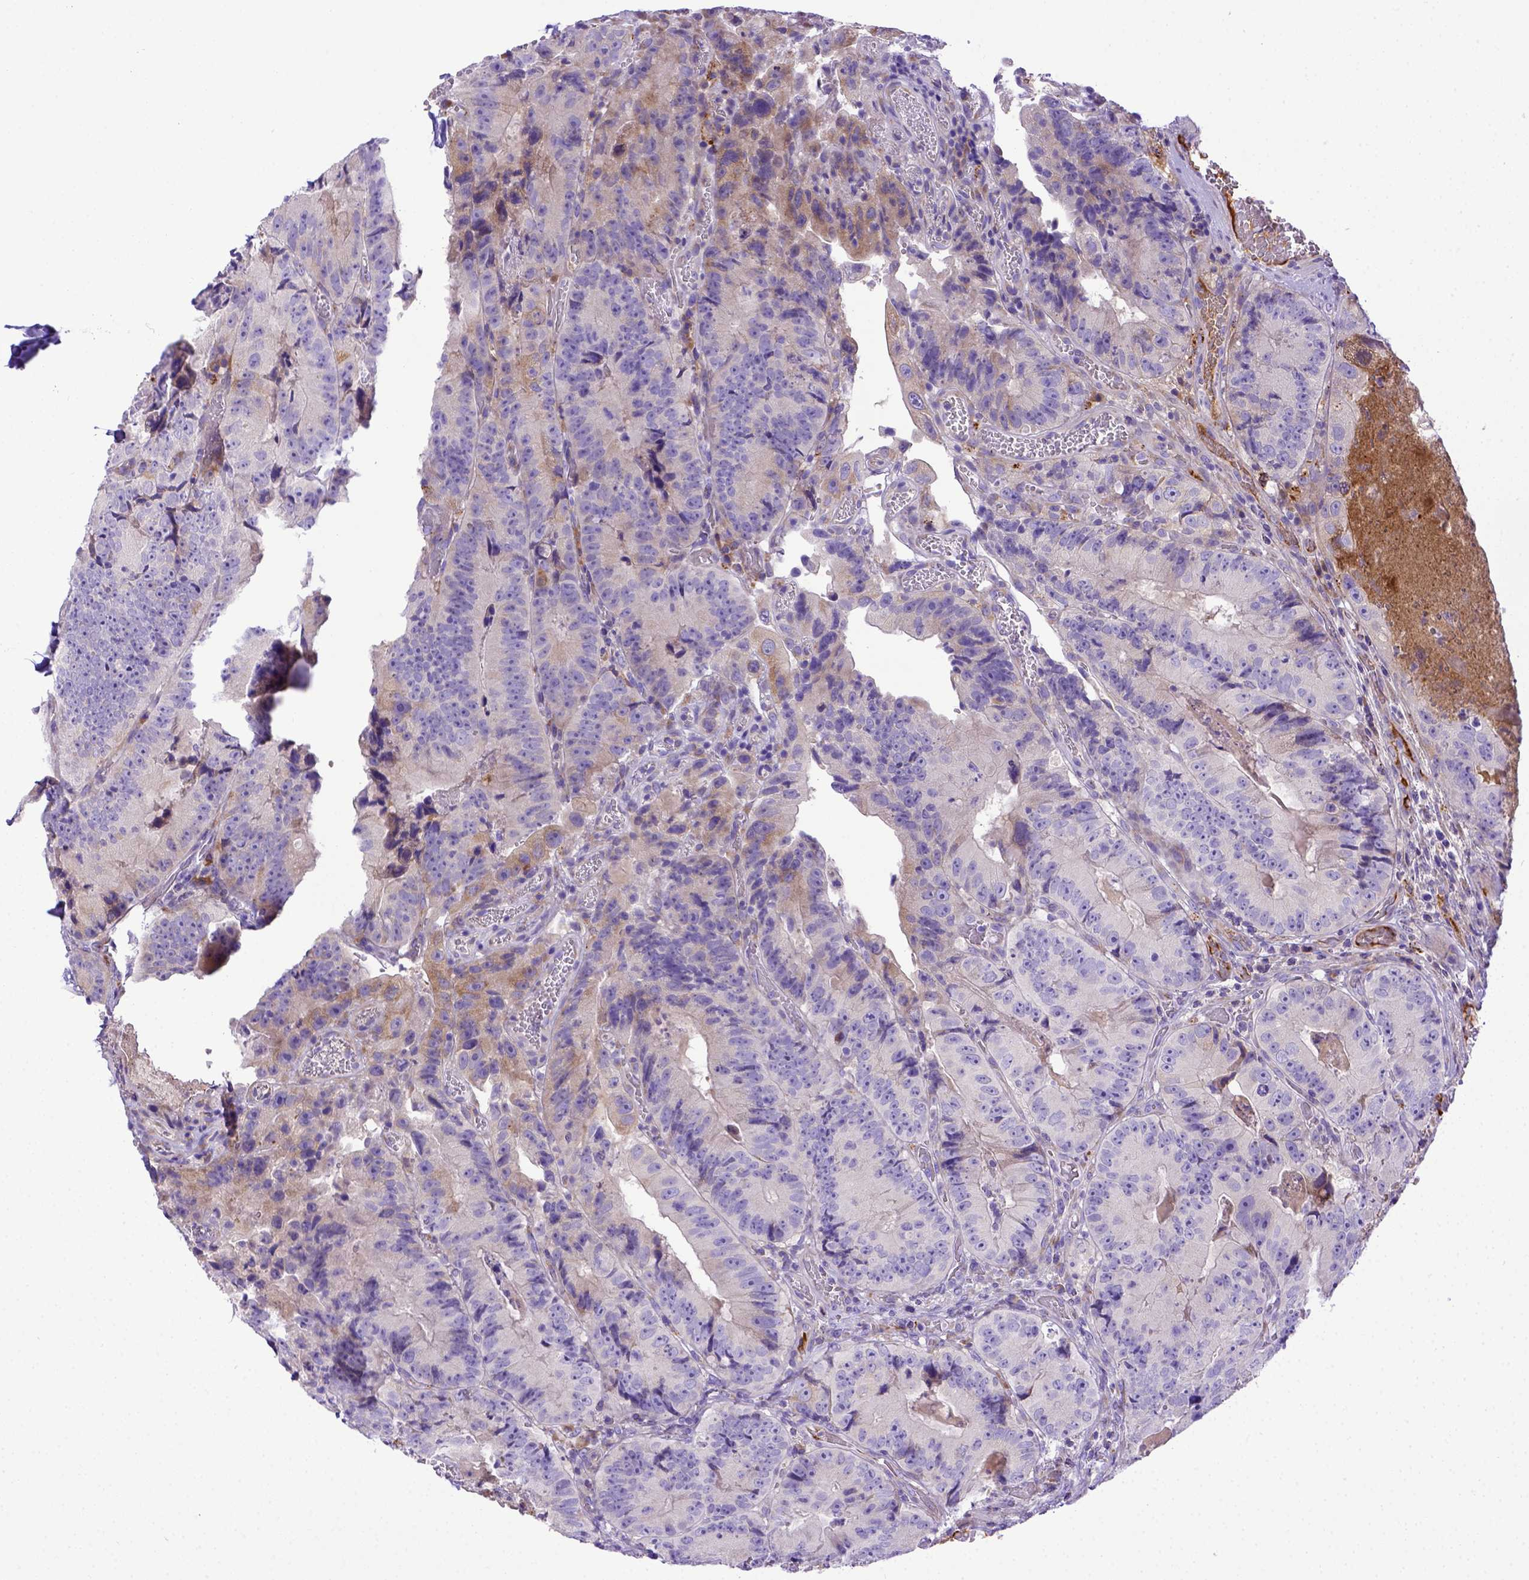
{"staining": {"intensity": "weak", "quantity": "25%-75%", "location": "cytoplasmic/membranous"}, "tissue": "colorectal cancer", "cell_type": "Tumor cells", "image_type": "cancer", "snomed": [{"axis": "morphology", "description": "Adenocarcinoma, NOS"}, {"axis": "topography", "description": "Colon"}], "caption": "High-power microscopy captured an immunohistochemistry photomicrograph of colorectal cancer, revealing weak cytoplasmic/membranous expression in about 25%-75% of tumor cells.", "gene": "CFAP300", "patient": {"sex": "female", "age": 86}}